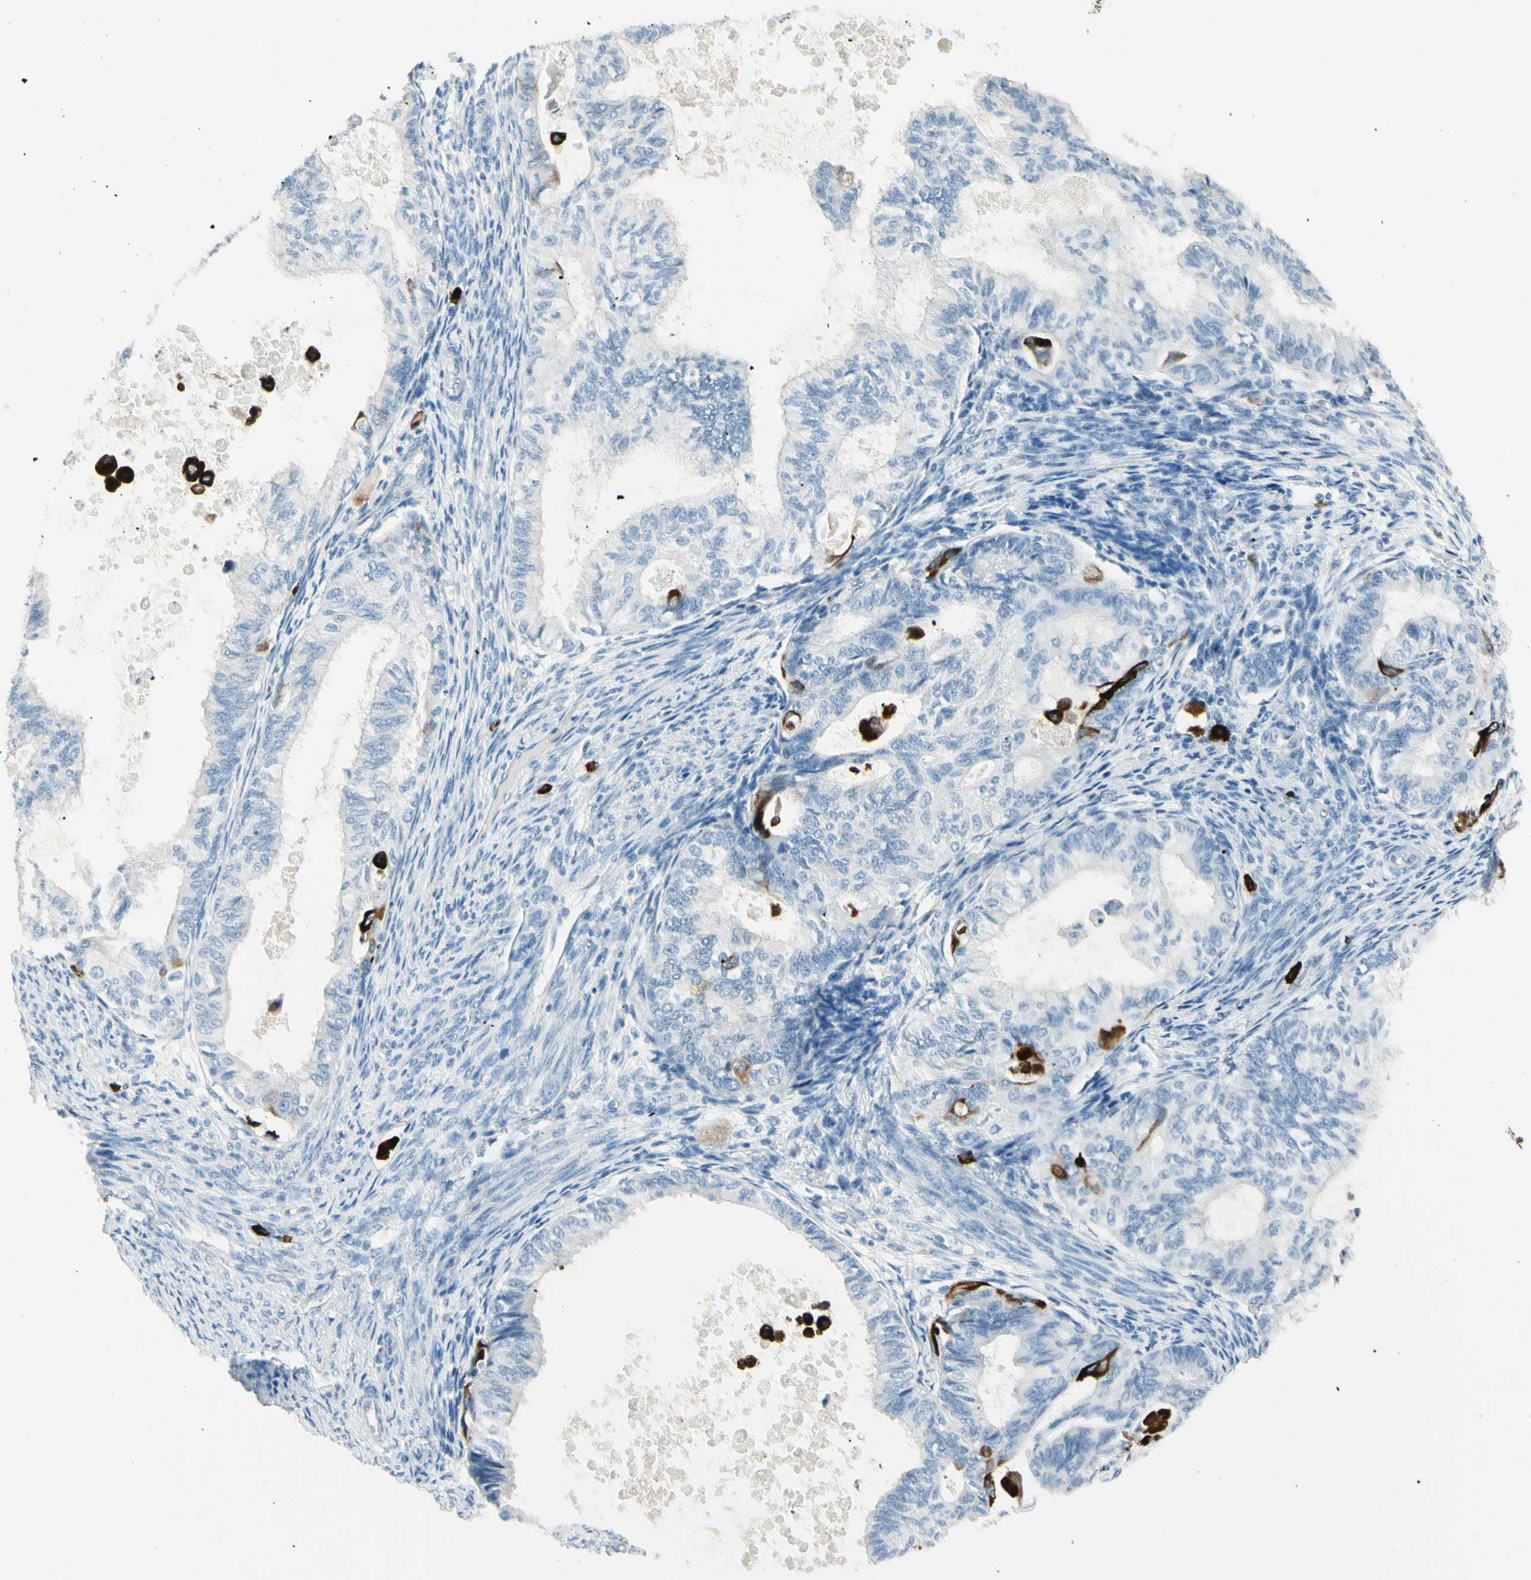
{"staining": {"intensity": "strong", "quantity": "<25%", "location": "cytoplasmic/membranous"}, "tissue": "cervical cancer", "cell_type": "Tumor cells", "image_type": "cancer", "snomed": [{"axis": "morphology", "description": "Normal tissue, NOS"}, {"axis": "morphology", "description": "Adenocarcinoma, NOS"}, {"axis": "topography", "description": "Cervix"}, {"axis": "topography", "description": "Endometrium"}], "caption": "Cervical cancer stained with a brown dye shows strong cytoplasmic/membranous positive staining in about <25% of tumor cells.", "gene": "DLG4", "patient": {"sex": "female", "age": 86}}